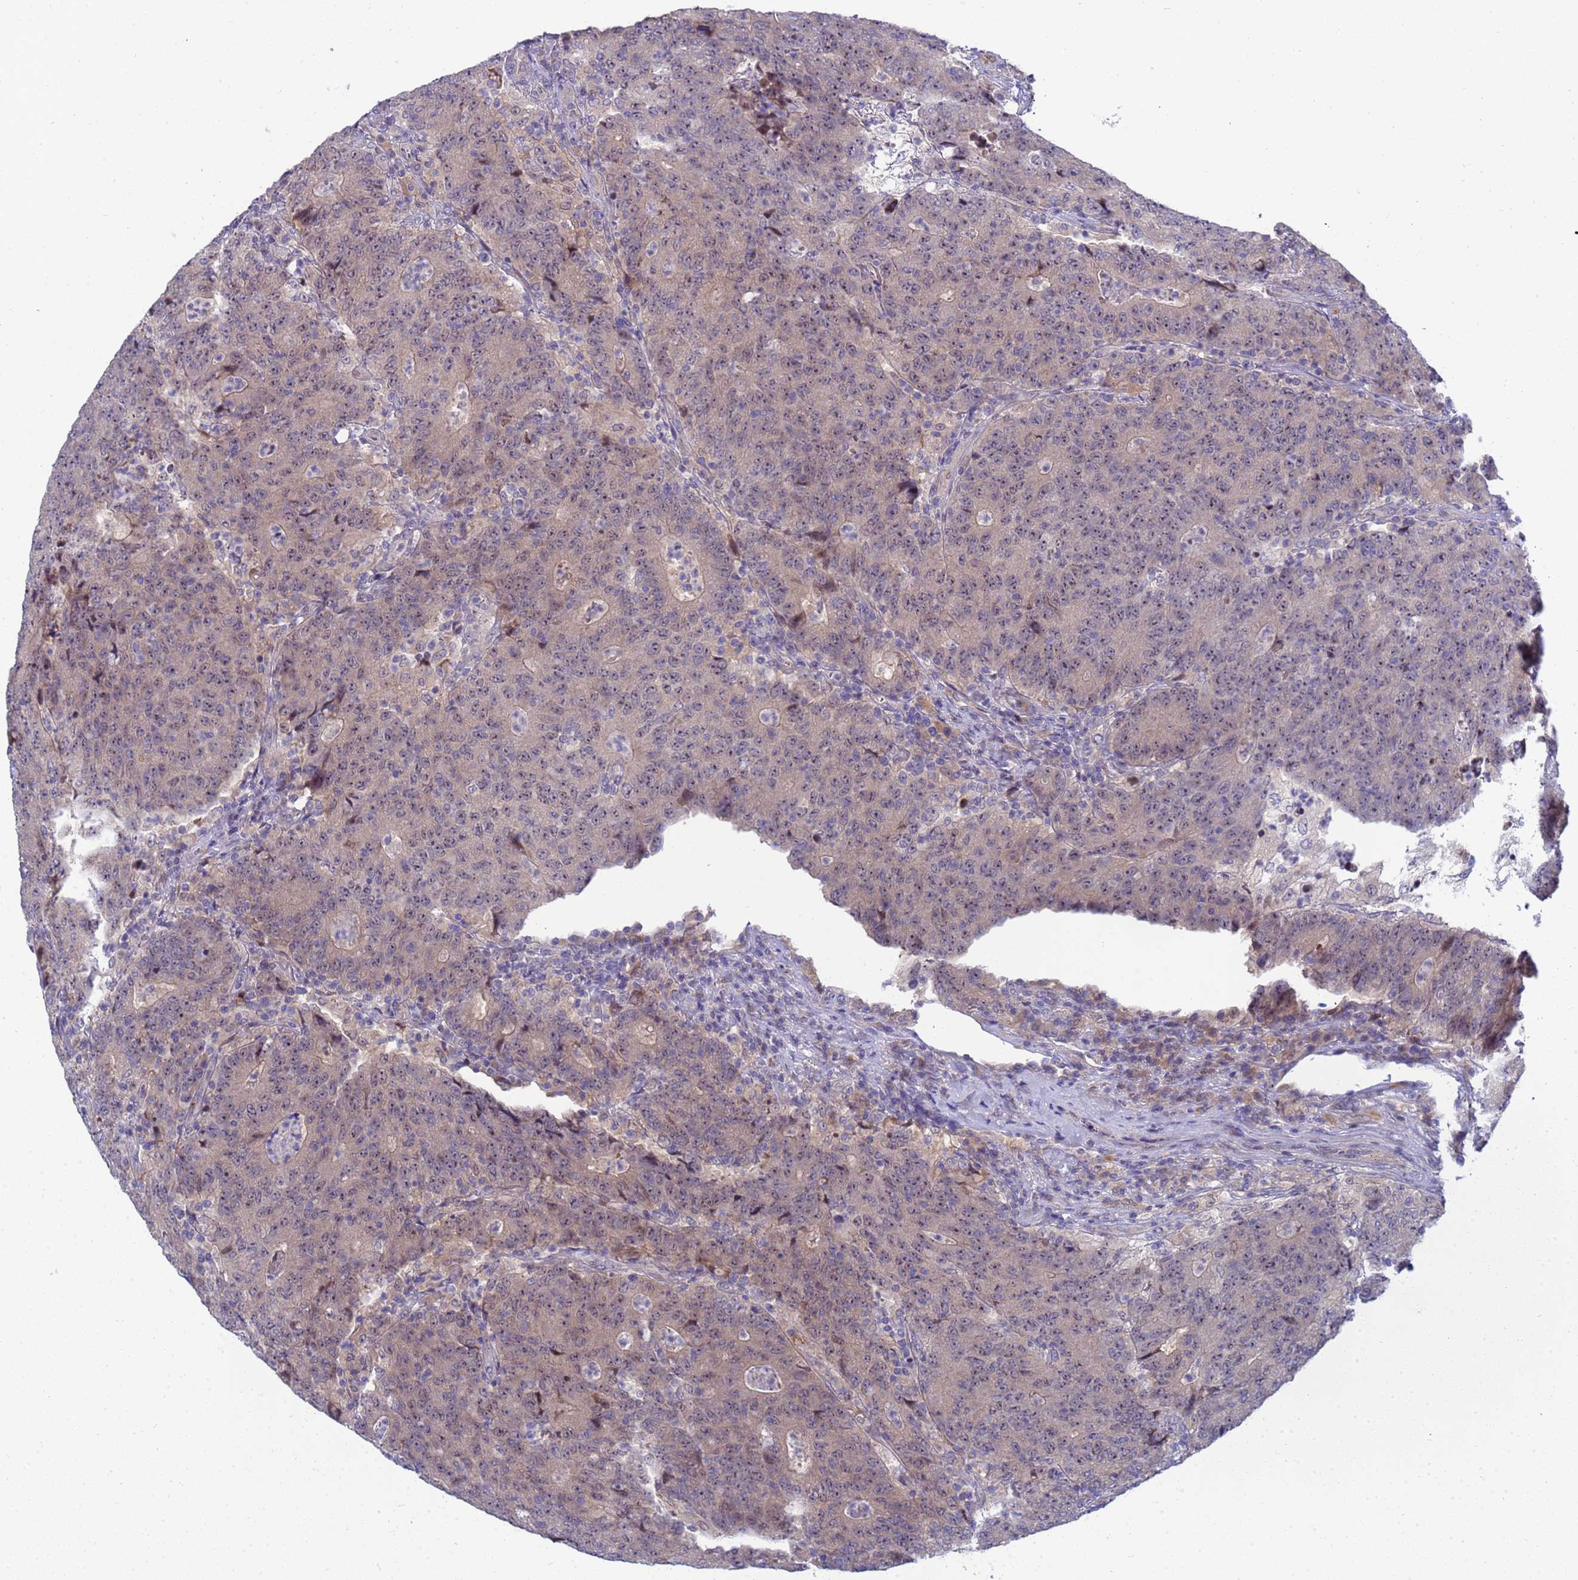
{"staining": {"intensity": "weak", "quantity": "25%-75%", "location": "nuclear"}, "tissue": "colorectal cancer", "cell_type": "Tumor cells", "image_type": "cancer", "snomed": [{"axis": "morphology", "description": "Adenocarcinoma, NOS"}, {"axis": "topography", "description": "Colon"}], "caption": "IHC image of human colorectal cancer (adenocarcinoma) stained for a protein (brown), which displays low levels of weak nuclear staining in about 25%-75% of tumor cells.", "gene": "ENOSF1", "patient": {"sex": "female", "age": 75}}